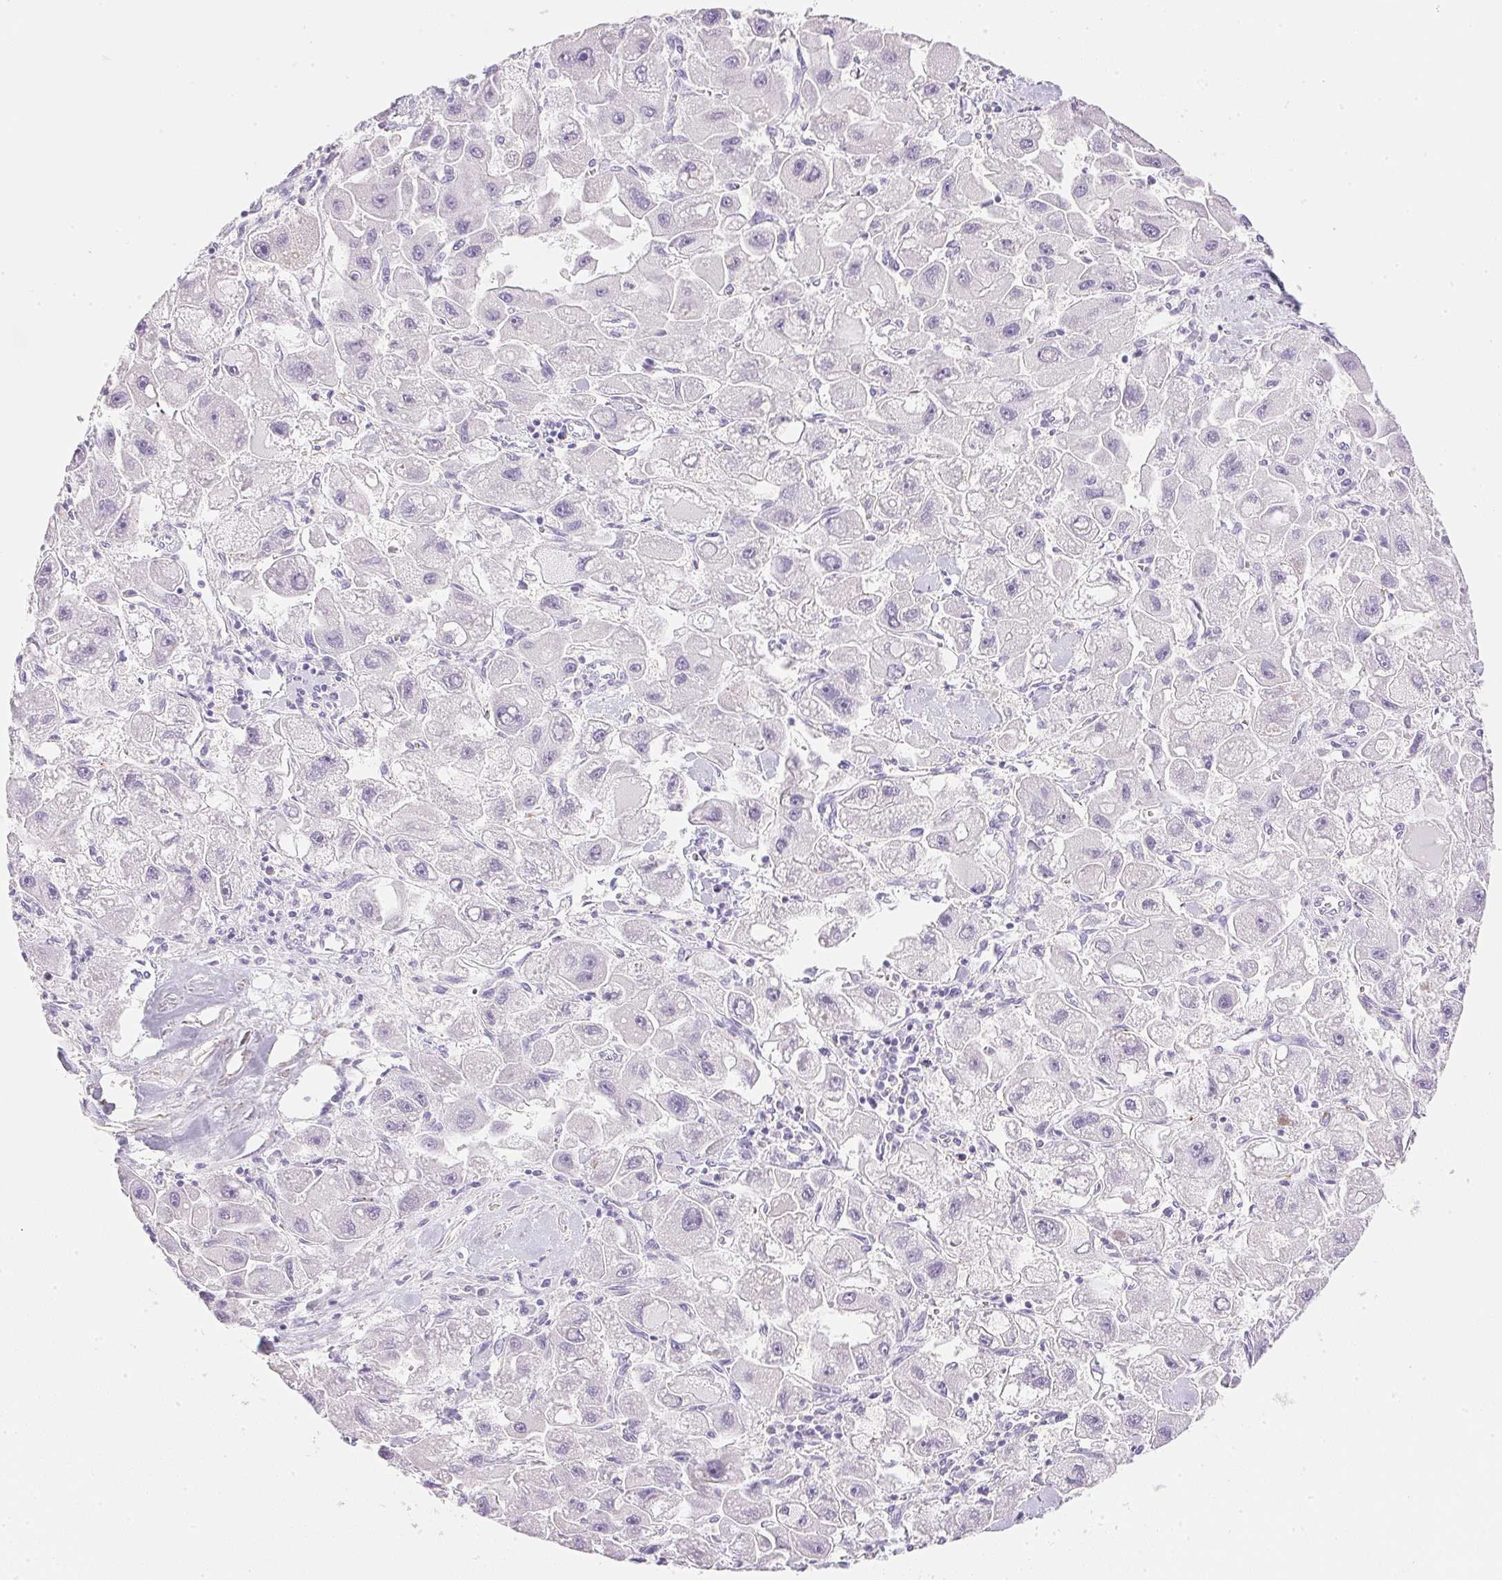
{"staining": {"intensity": "negative", "quantity": "none", "location": "none"}, "tissue": "liver cancer", "cell_type": "Tumor cells", "image_type": "cancer", "snomed": [{"axis": "morphology", "description": "Carcinoma, Hepatocellular, NOS"}, {"axis": "topography", "description": "Liver"}], "caption": "Tumor cells show no significant expression in liver cancer.", "gene": "KCNE2", "patient": {"sex": "male", "age": 24}}